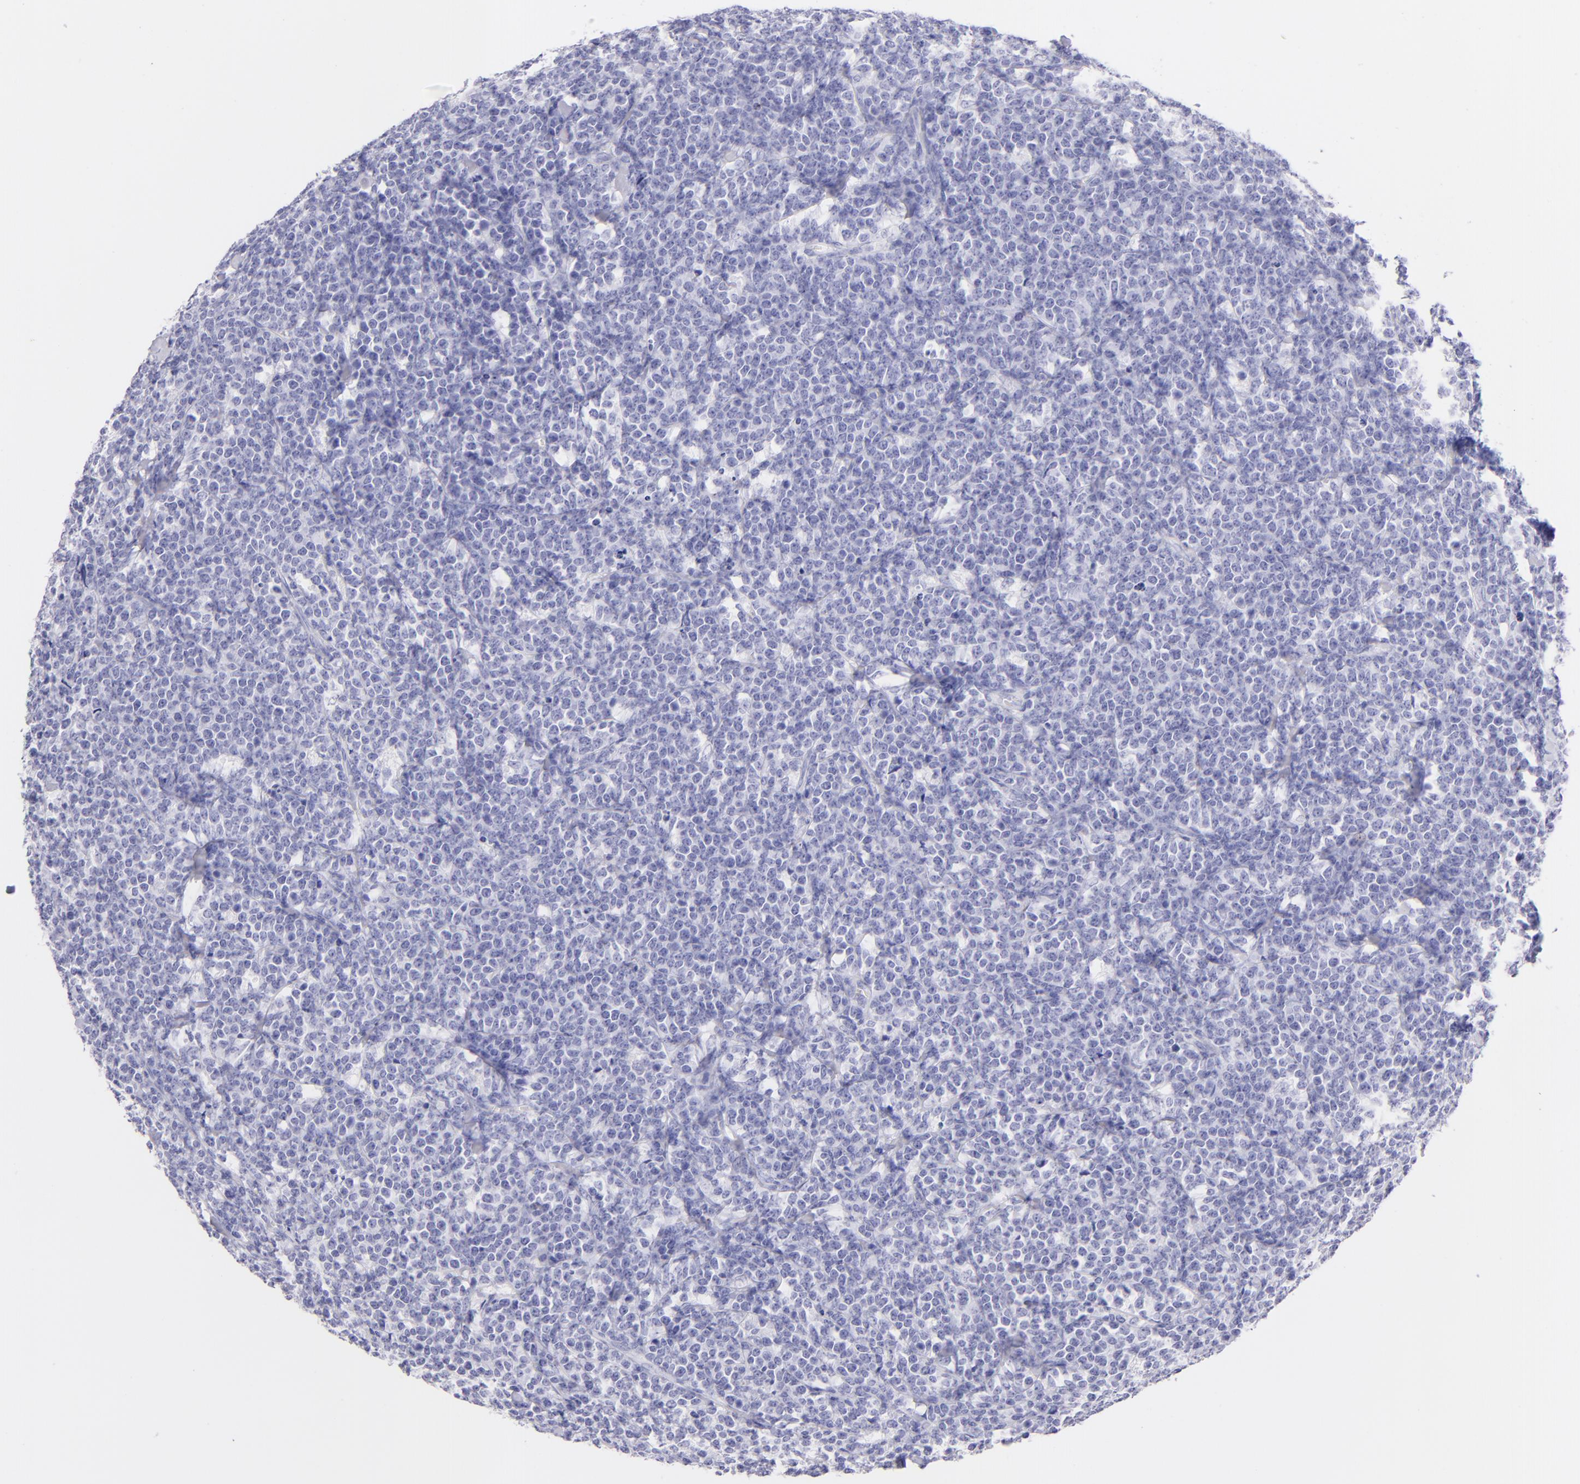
{"staining": {"intensity": "negative", "quantity": "none", "location": "none"}, "tissue": "lymphoma", "cell_type": "Tumor cells", "image_type": "cancer", "snomed": [{"axis": "morphology", "description": "Malignant lymphoma, non-Hodgkin's type, High grade"}, {"axis": "topography", "description": "Small intestine"}, {"axis": "topography", "description": "Colon"}], "caption": "An immunohistochemistry (IHC) micrograph of malignant lymphoma, non-Hodgkin's type (high-grade) is shown. There is no staining in tumor cells of malignant lymphoma, non-Hodgkin's type (high-grade).", "gene": "SDC1", "patient": {"sex": "male", "age": 8}}